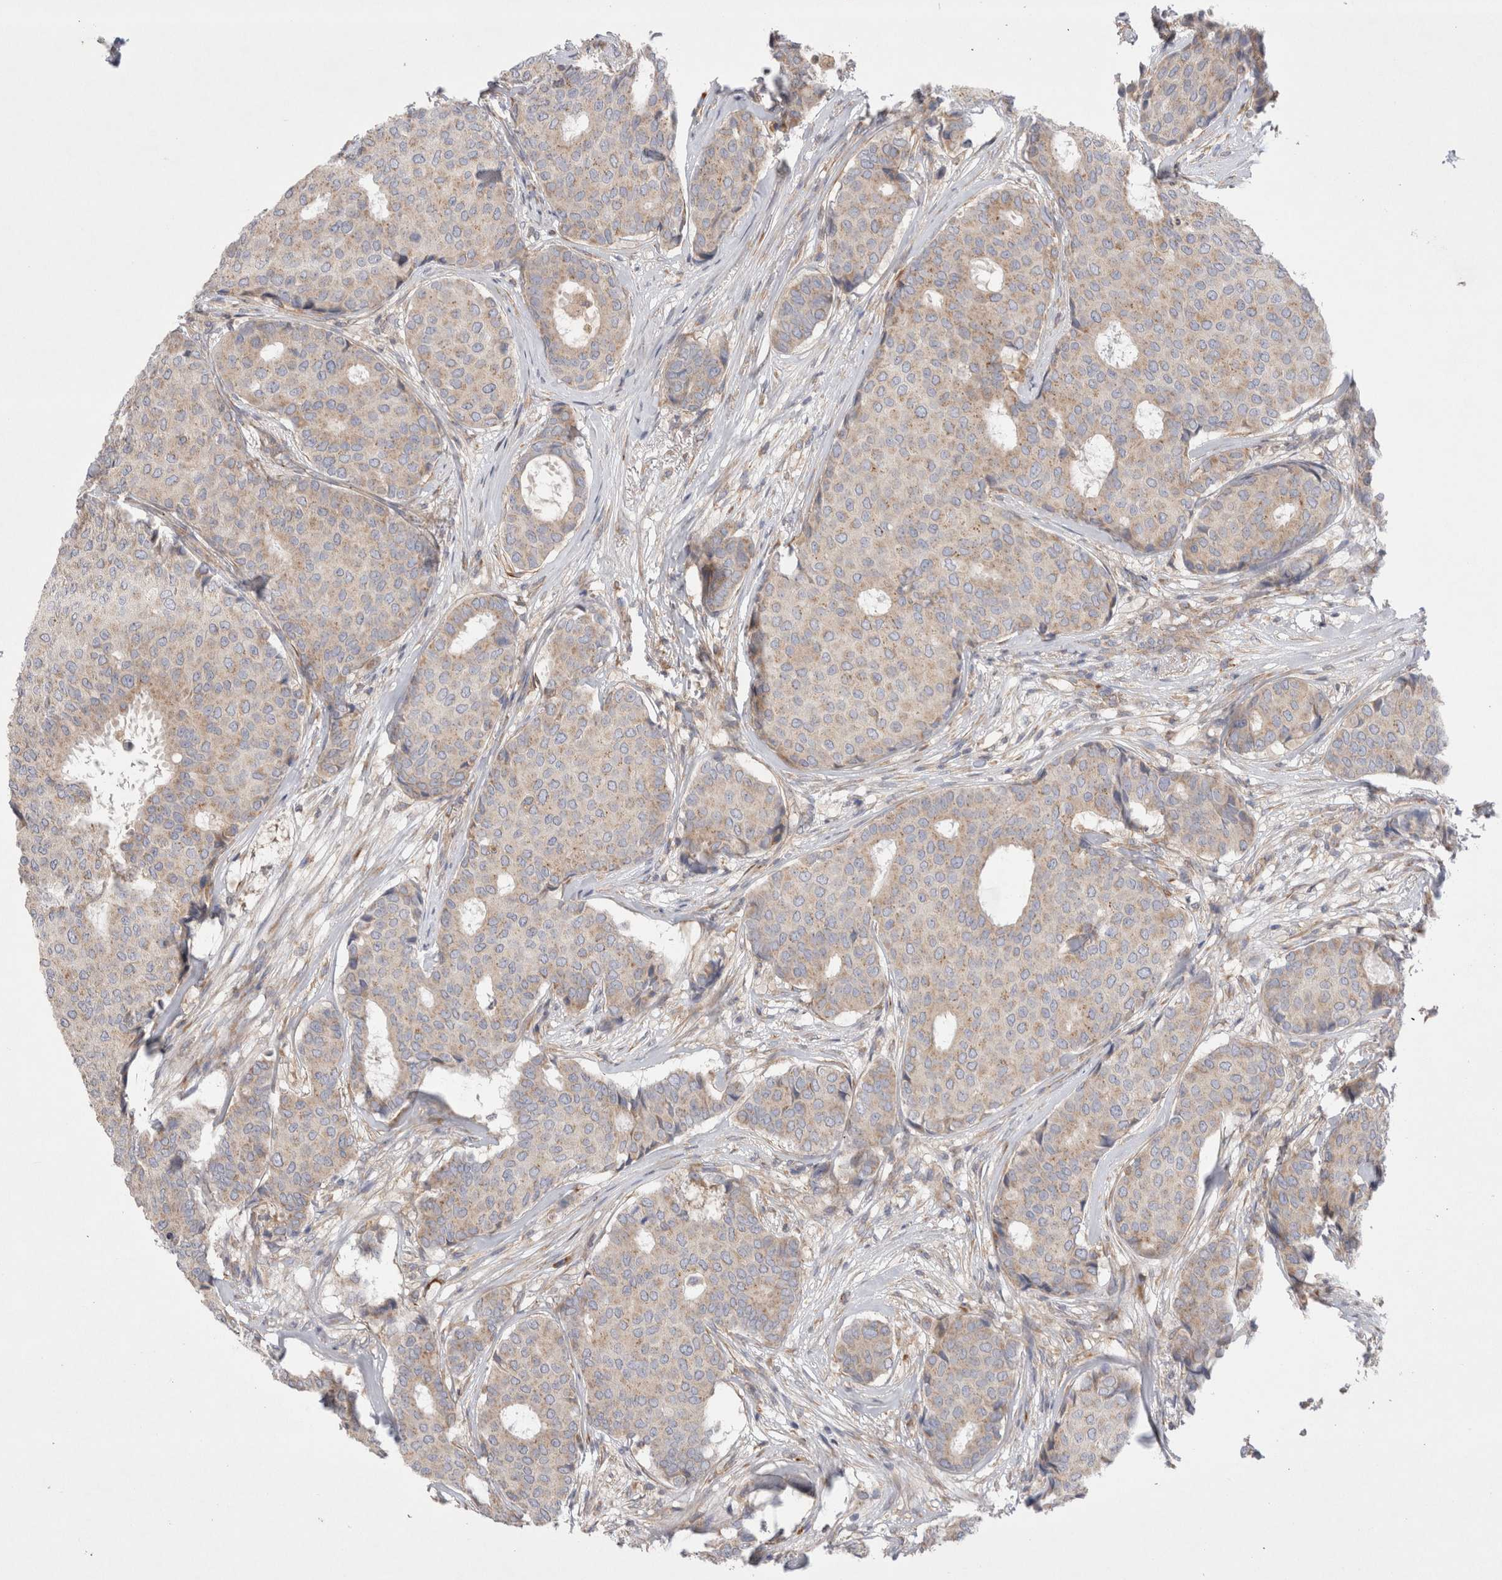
{"staining": {"intensity": "weak", "quantity": "25%-75%", "location": "cytoplasmic/membranous"}, "tissue": "breast cancer", "cell_type": "Tumor cells", "image_type": "cancer", "snomed": [{"axis": "morphology", "description": "Duct carcinoma"}, {"axis": "topography", "description": "Breast"}], "caption": "Human breast cancer stained with a protein marker shows weak staining in tumor cells.", "gene": "TBC1D16", "patient": {"sex": "female", "age": 75}}